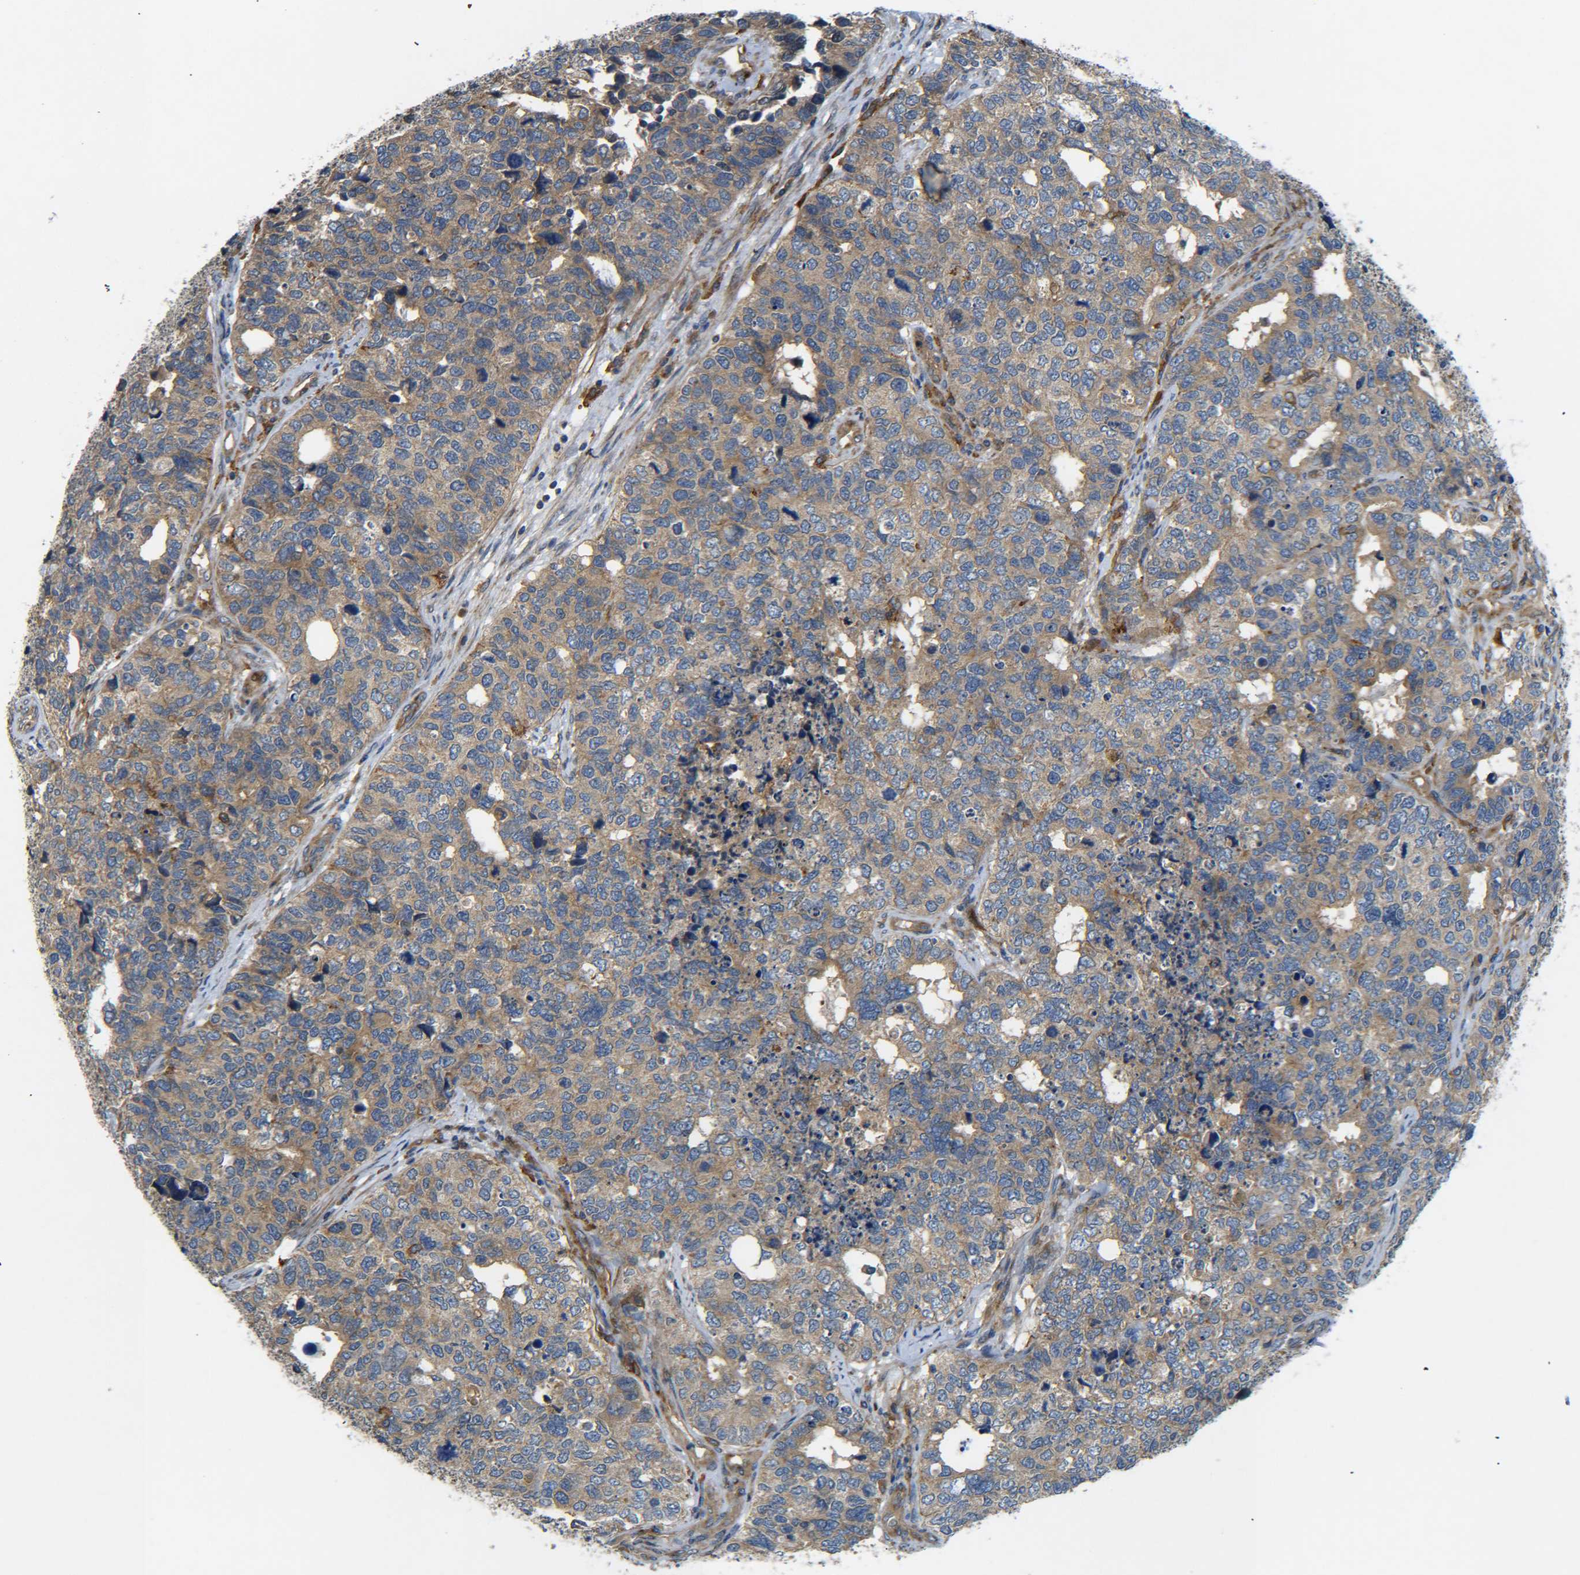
{"staining": {"intensity": "weak", "quantity": ">75%", "location": "cytoplasmic/membranous"}, "tissue": "cervical cancer", "cell_type": "Tumor cells", "image_type": "cancer", "snomed": [{"axis": "morphology", "description": "Squamous cell carcinoma, NOS"}, {"axis": "topography", "description": "Cervix"}], "caption": "Weak cytoplasmic/membranous protein expression is identified in about >75% of tumor cells in squamous cell carcinoma (cervical).", "gene": "LRCH3", "patient": {"sex": "female", "age": 63}}